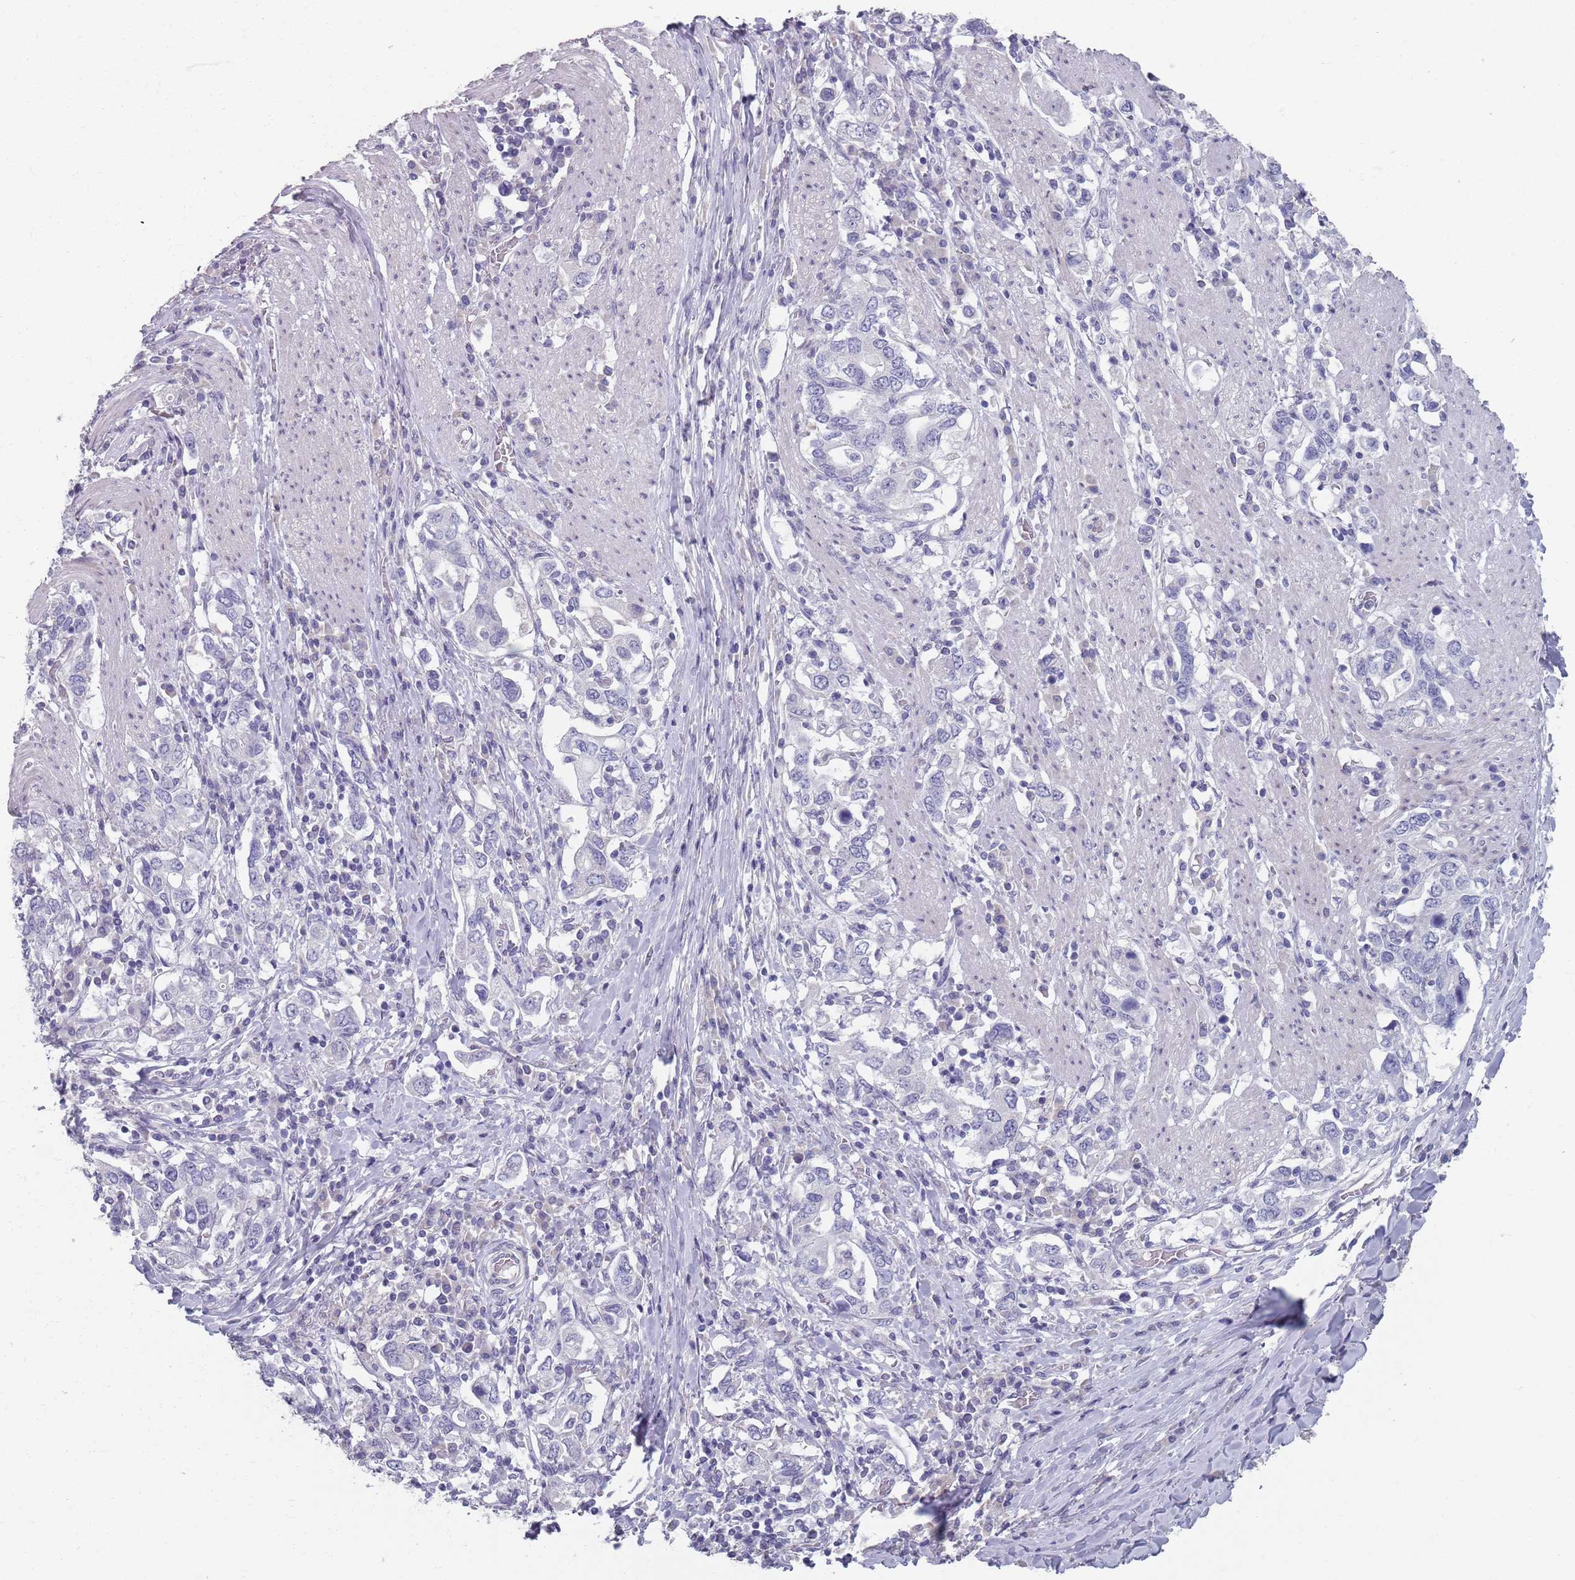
{"staining": {"intensity": "negative", "quantity": "none", "location": "none"}, "tissue": "stomach cancer", "cell_type": "Tumor cells", "image_type": "cancer", "snomed": [{"axis": "morphology", "description": "Adenocarcinoma, NOS"}, {"axis": "topography", "description": "Stomach, upper"}, {"axis": "topography", "description": "Stomach"}], "caption": "DAB (3,3'-diaminobenzidine) immunohistochemical staining of stomach cancer demonstrates no significant staining in tumor cells.", "gene": "SAMD1", "patient": {"sex": "male", "age": 62}}